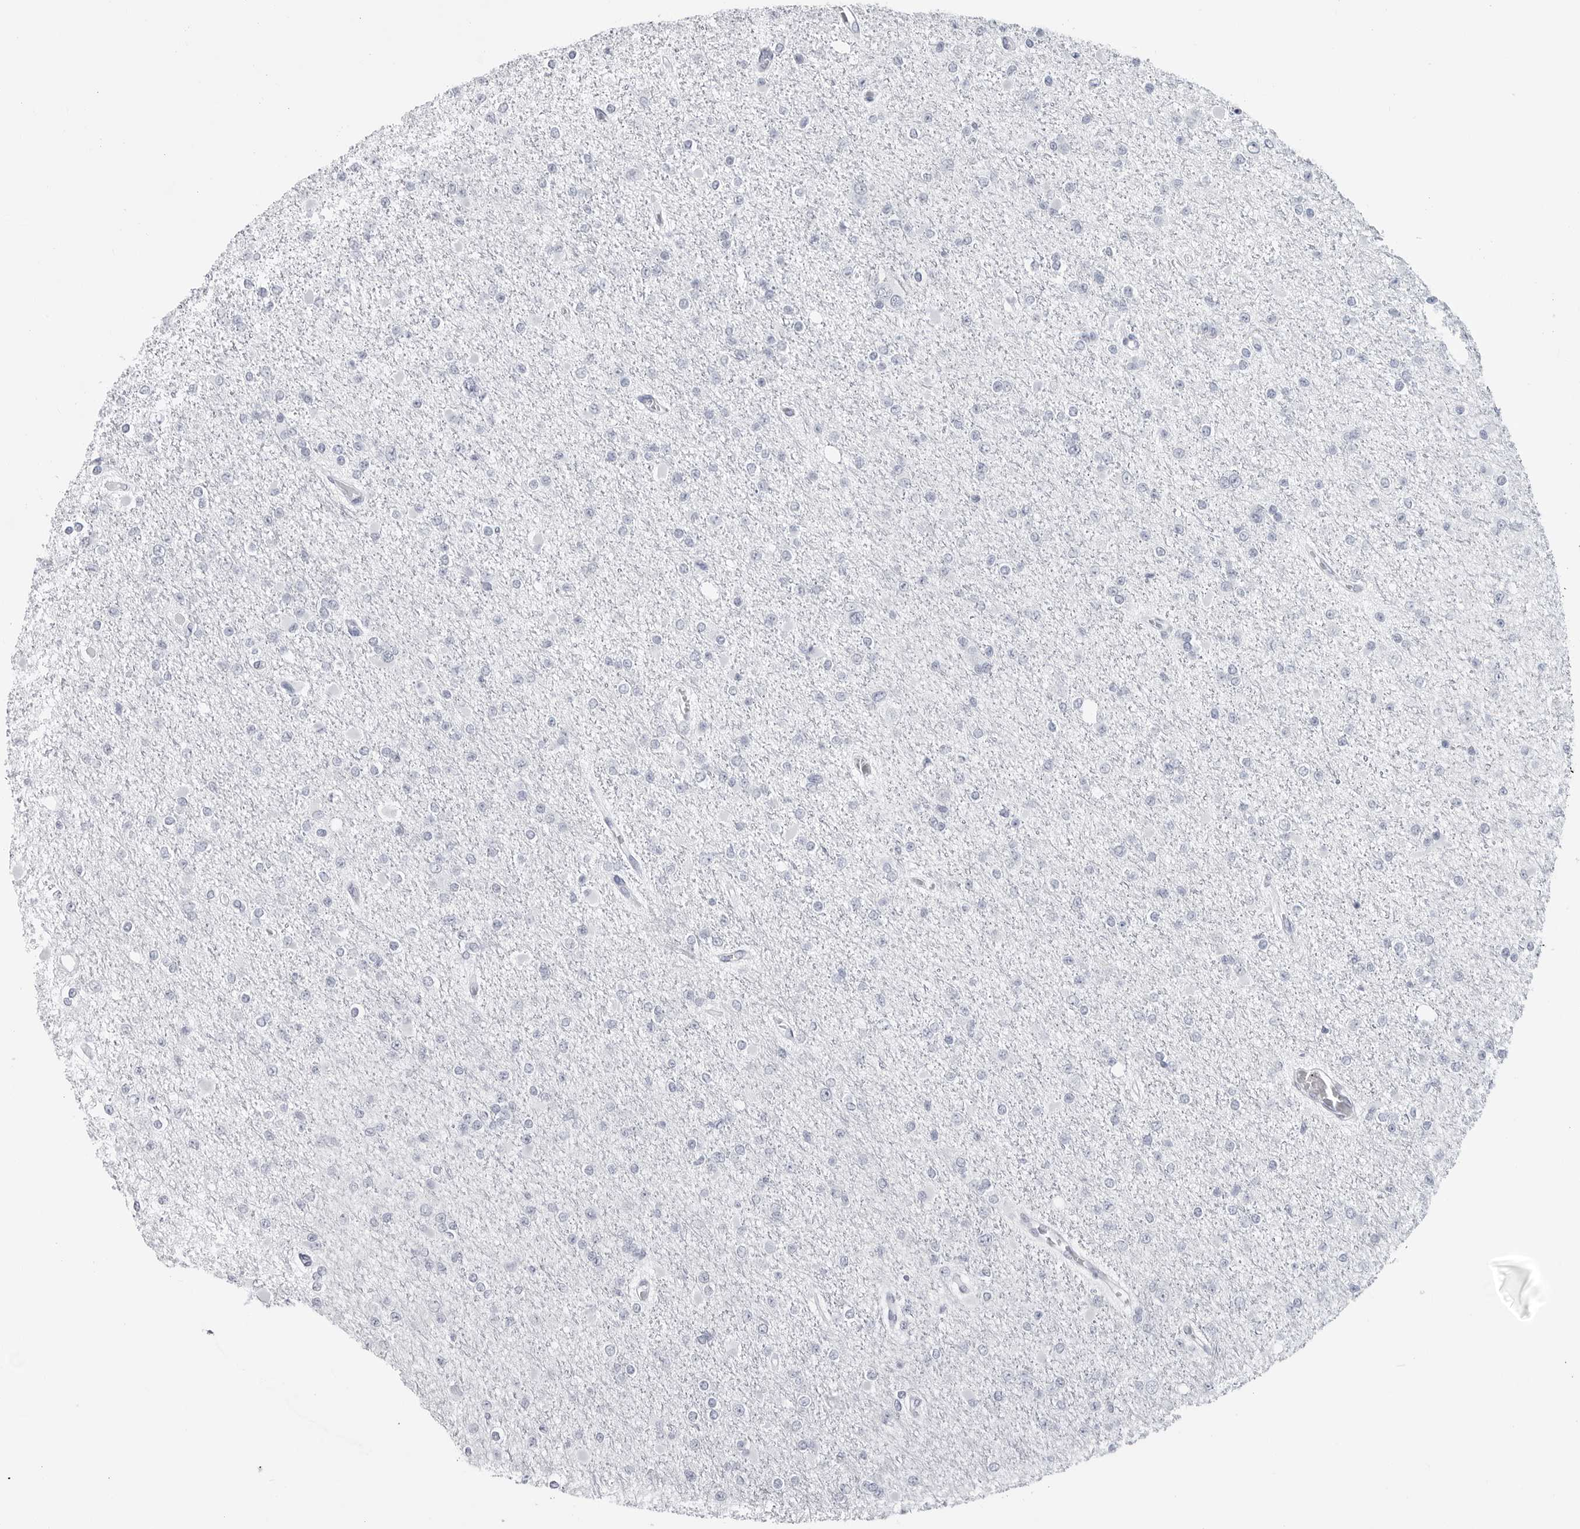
{"staining": {"intensity": "negative", "quantity": "none", "location": "none"}, "tissue": "glioma", "cell_type": "Tumor cells", "image_type": "cancer", "snomed": [{"axis": "morphology", "description": "Glioma, malignant, Low grade"}, {"axis": "topography", "description": "Brain"}], "caption": "Micrograph shows no significant protein positivity in tumor cells of malignant glioma (low-grade).", "gene": "CSH1", "patient": {"sex": "female", "age": 22}}